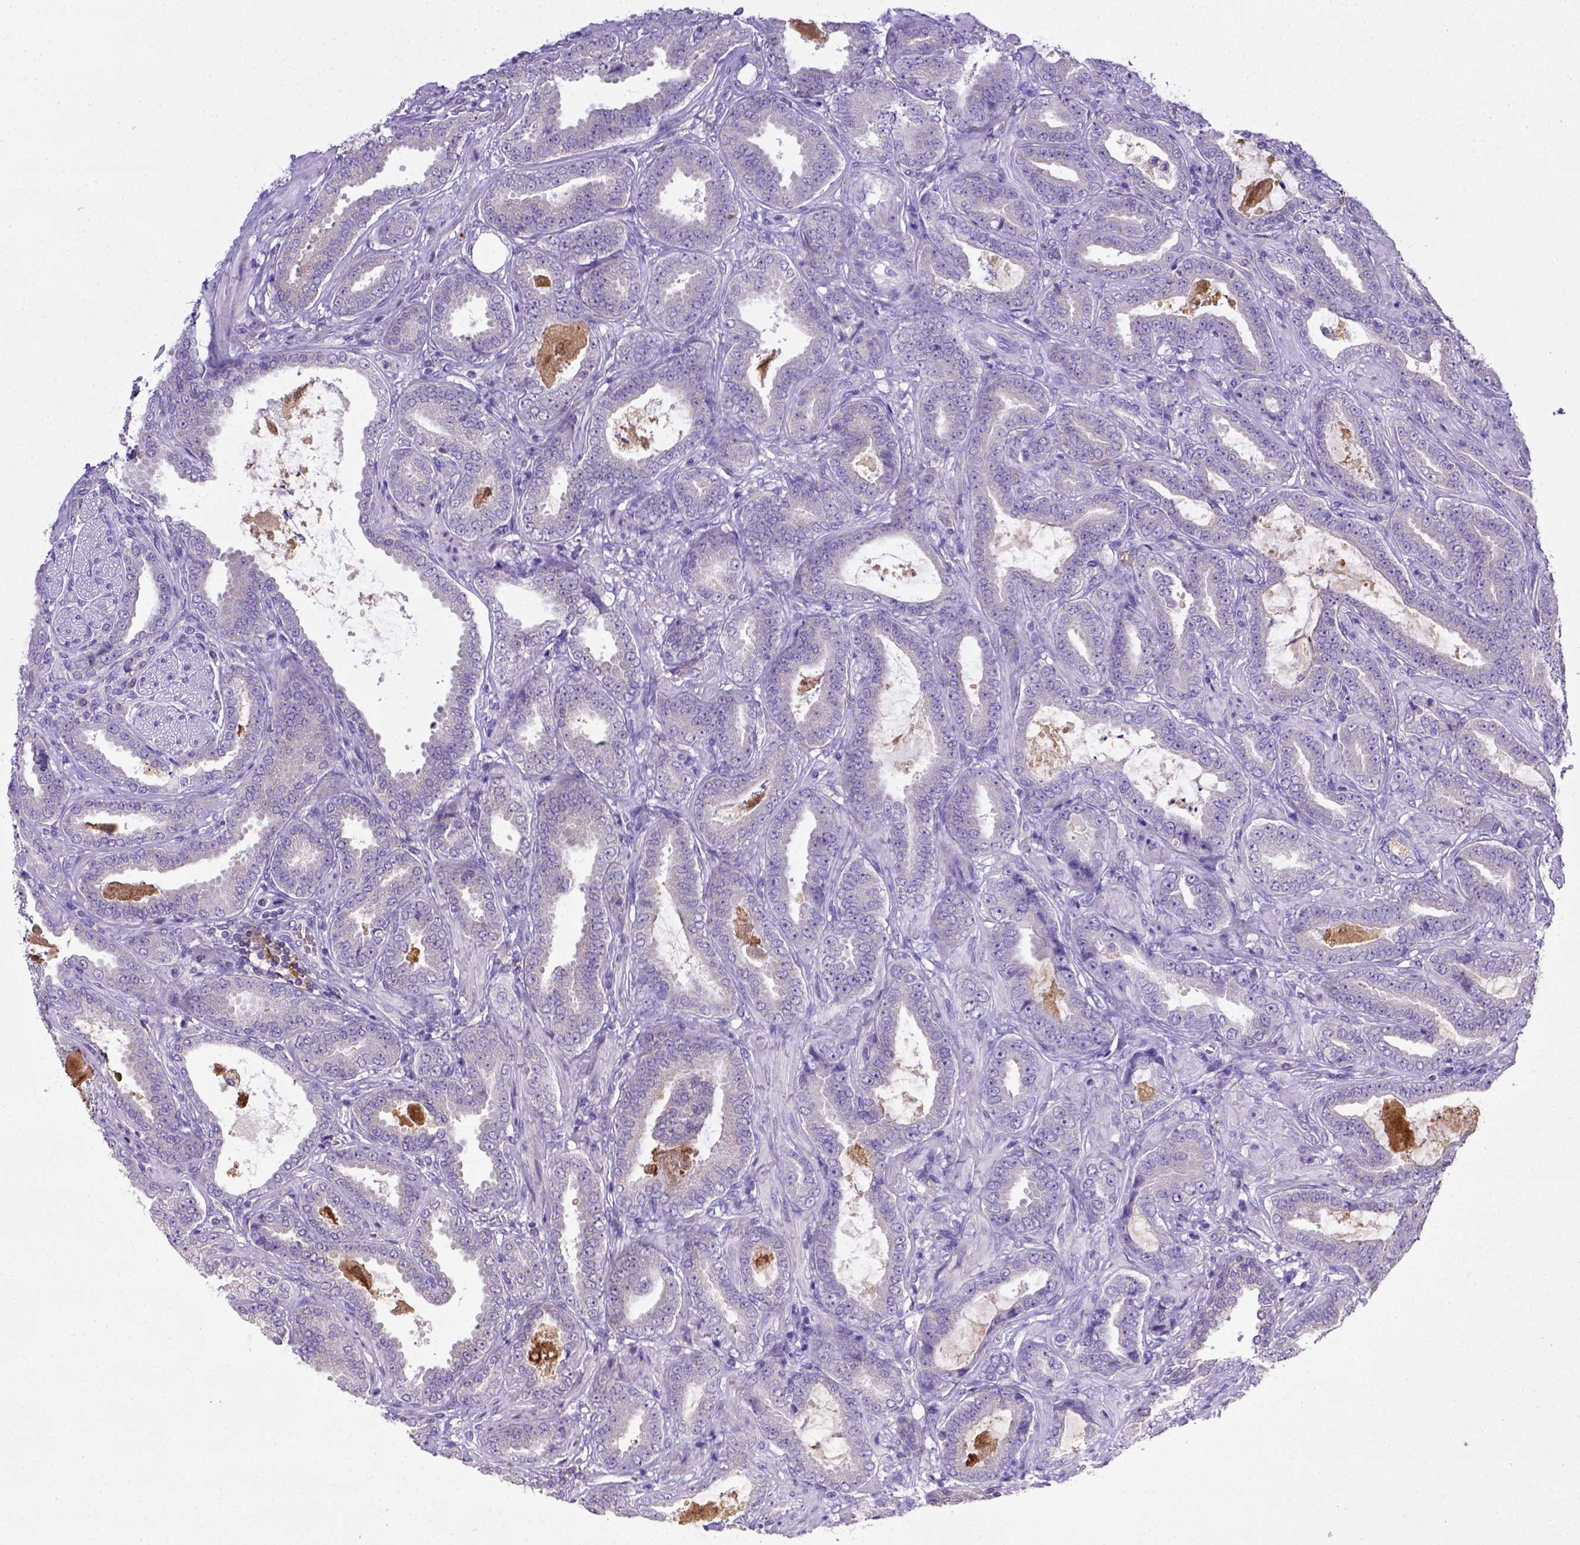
{"staining": {"intensity": "negative", "quantity": "none", "location": "none"}, "tissue": "prostate cancer", "cell_type": "Tumor cells", "image_type": "cancer", "snomed": [{"axis": "morphology", "description": "Adenocarcinoma, NOS"}, {"axis": "topography", "description": "Prostate"}], "caption": "This is an IHC micrograph of human prostate cancer (adenocarcinoma). There is no positivity in tumor cells.", "gene": "CD40", "patient": {"sex": "male", "age": 64}}